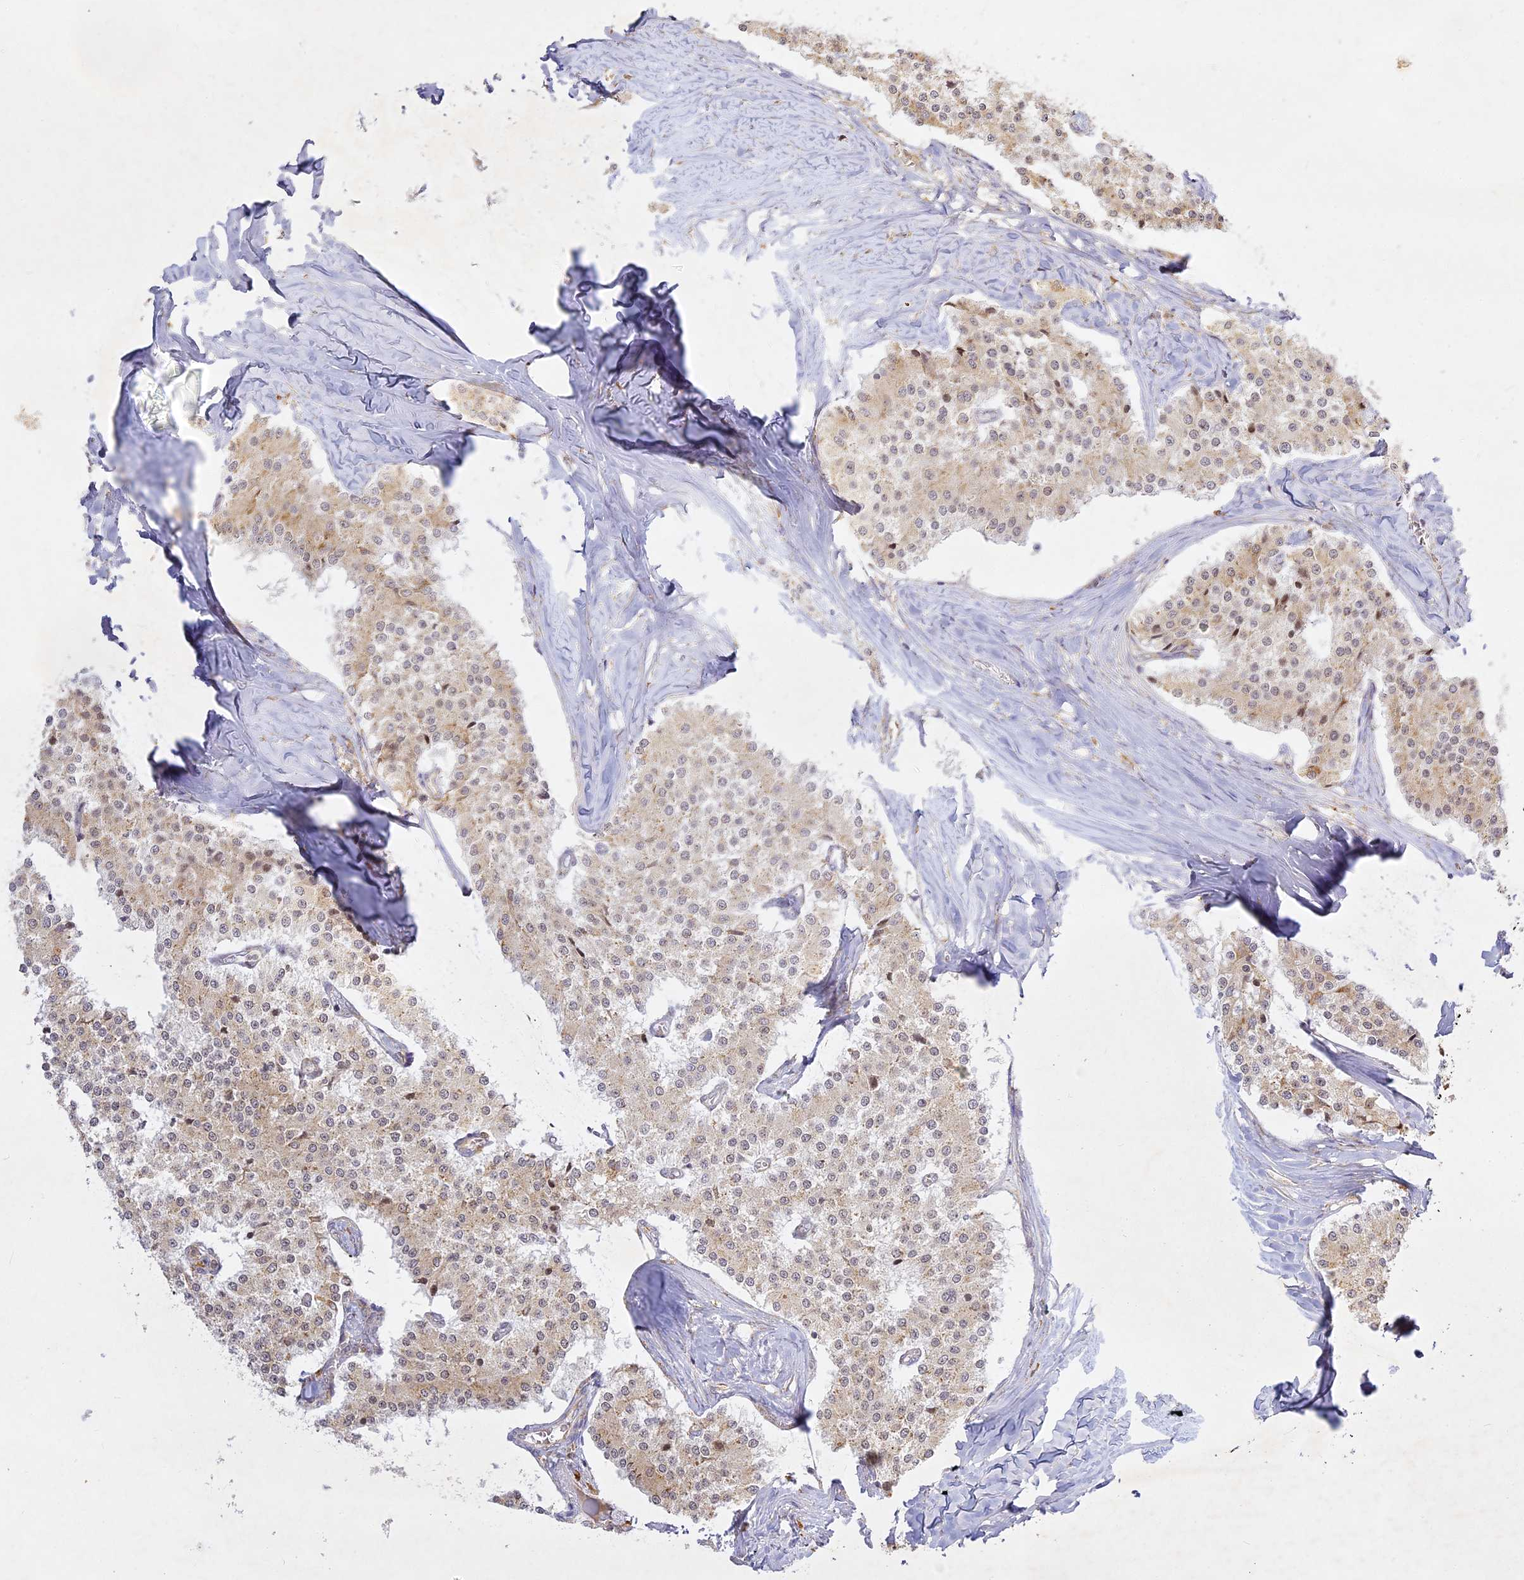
{"staining": {"intensity": "weak", "quantity": ">75%", "location": "cytoplasmic/membranous,nuclear"}, "tissue": "carcinoid", "cell_type": "Tumor cells", "image_type": "cancer", "snomed": [{"axis": "morphology", "description": "Carcinoid, malignant, NOS"}, {"axis": "topography", "description": "Colon"}], "caption": "A low amount of weak cytoplasmic/membranous and nuclear staining is present in about >75% of tumor cells in malignant carcinoid tissue.", "gene": "SLC30A5", "patient": {"sex": "female", "age": 52}}